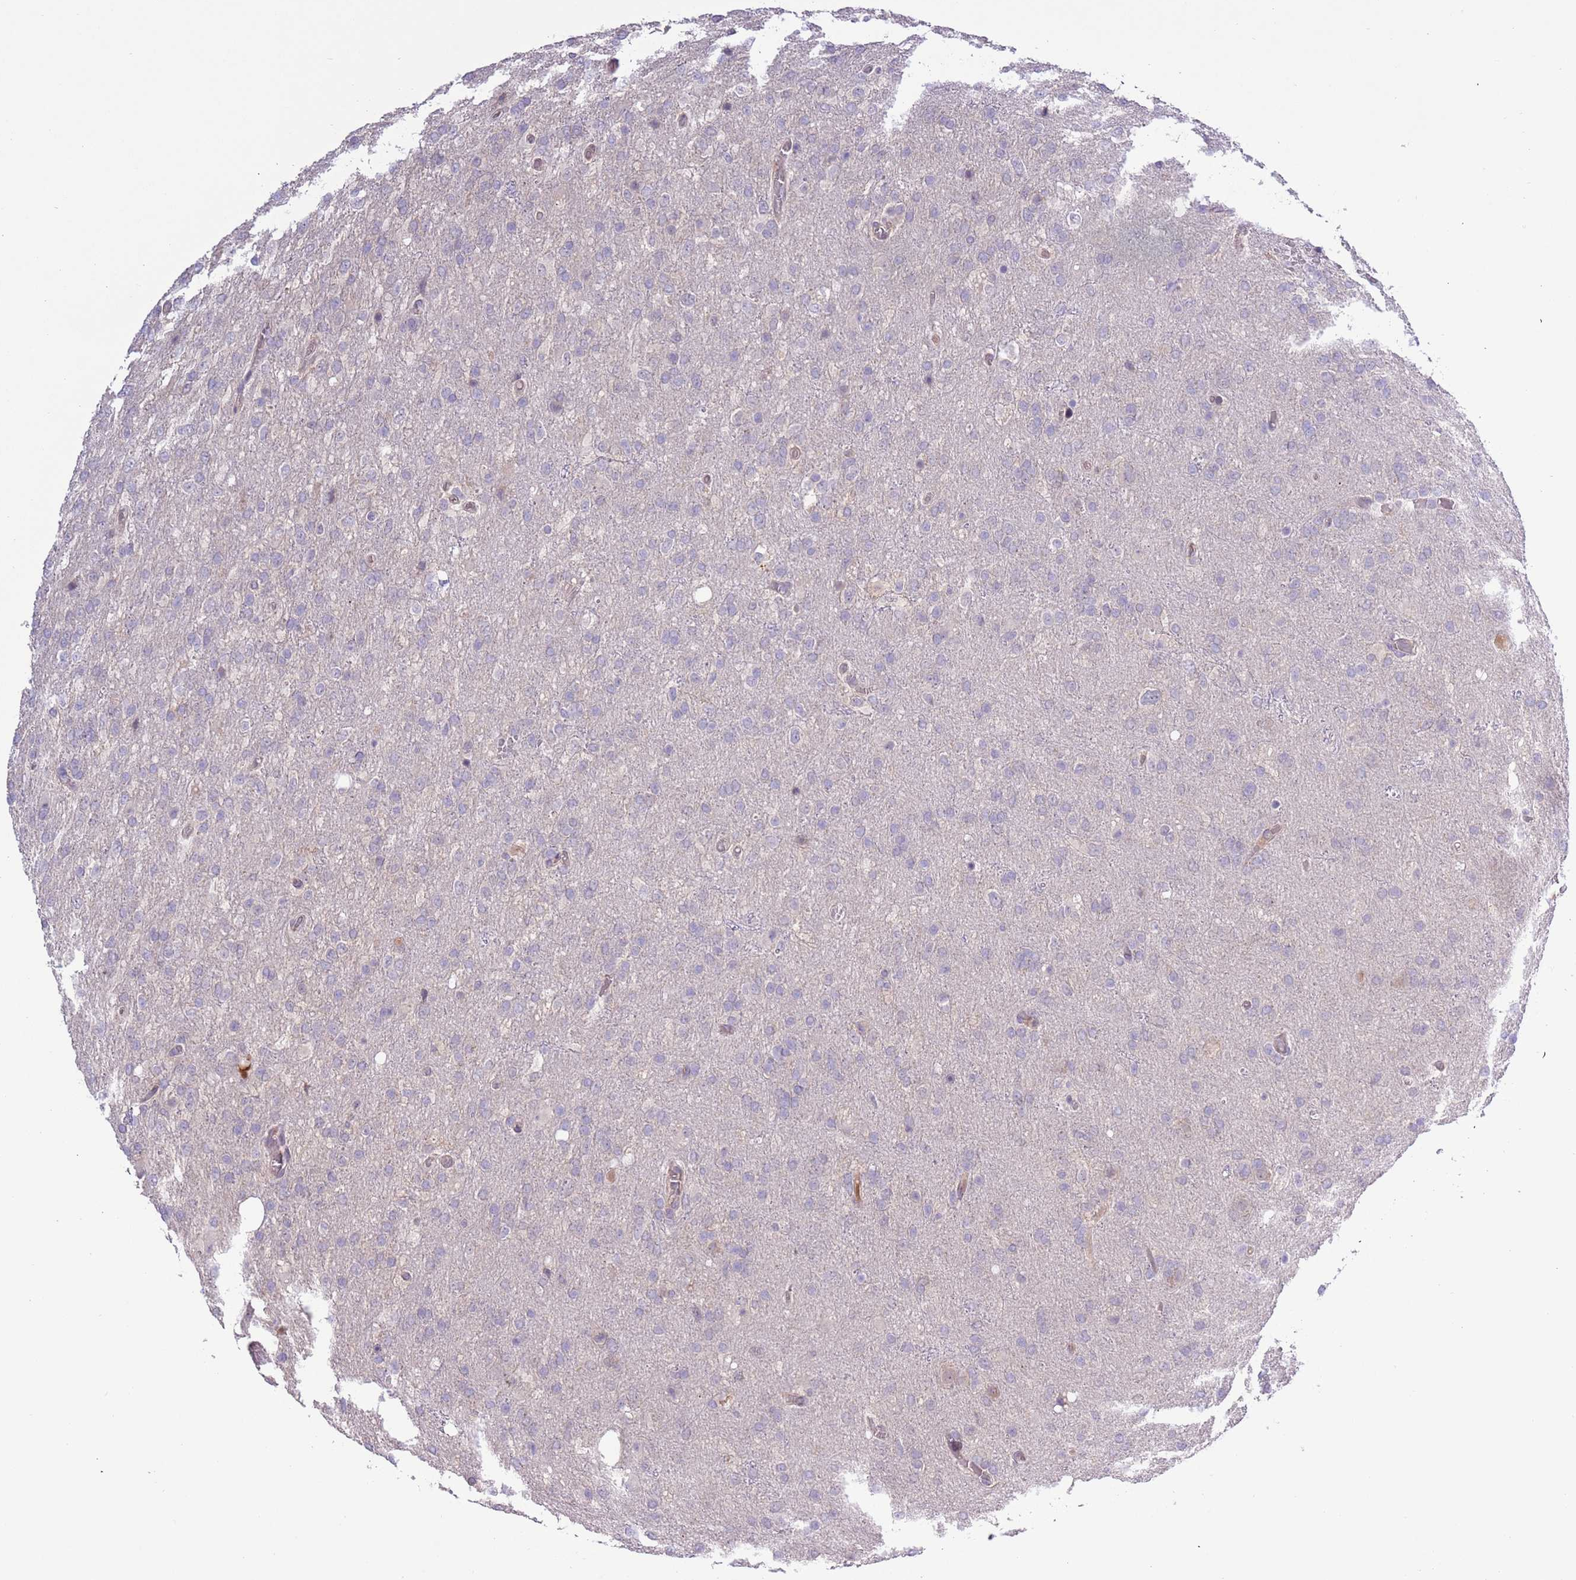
{"staining": {"intensity": "negative", "quantity": "none", "location": "none"}, "tissue": "glioma", "cell_type": "Tumor cells", "image_type": "cancer", "snomed": [{"axis": "morphology", "description": "Glioma, malignant, High grade"}, {"axis": "topography", "description": "Brain"}], "caption": "Immunohistochemistry photomicrograph of human malignant glioma (high-grade) stained for a protein (brown), which displays no expression in tumor cells. (DAB immunohistochemistry with hematoxylin counter stain).", "gene": "SHROOM3", "patient": {"sex": "female", "age": 74}}